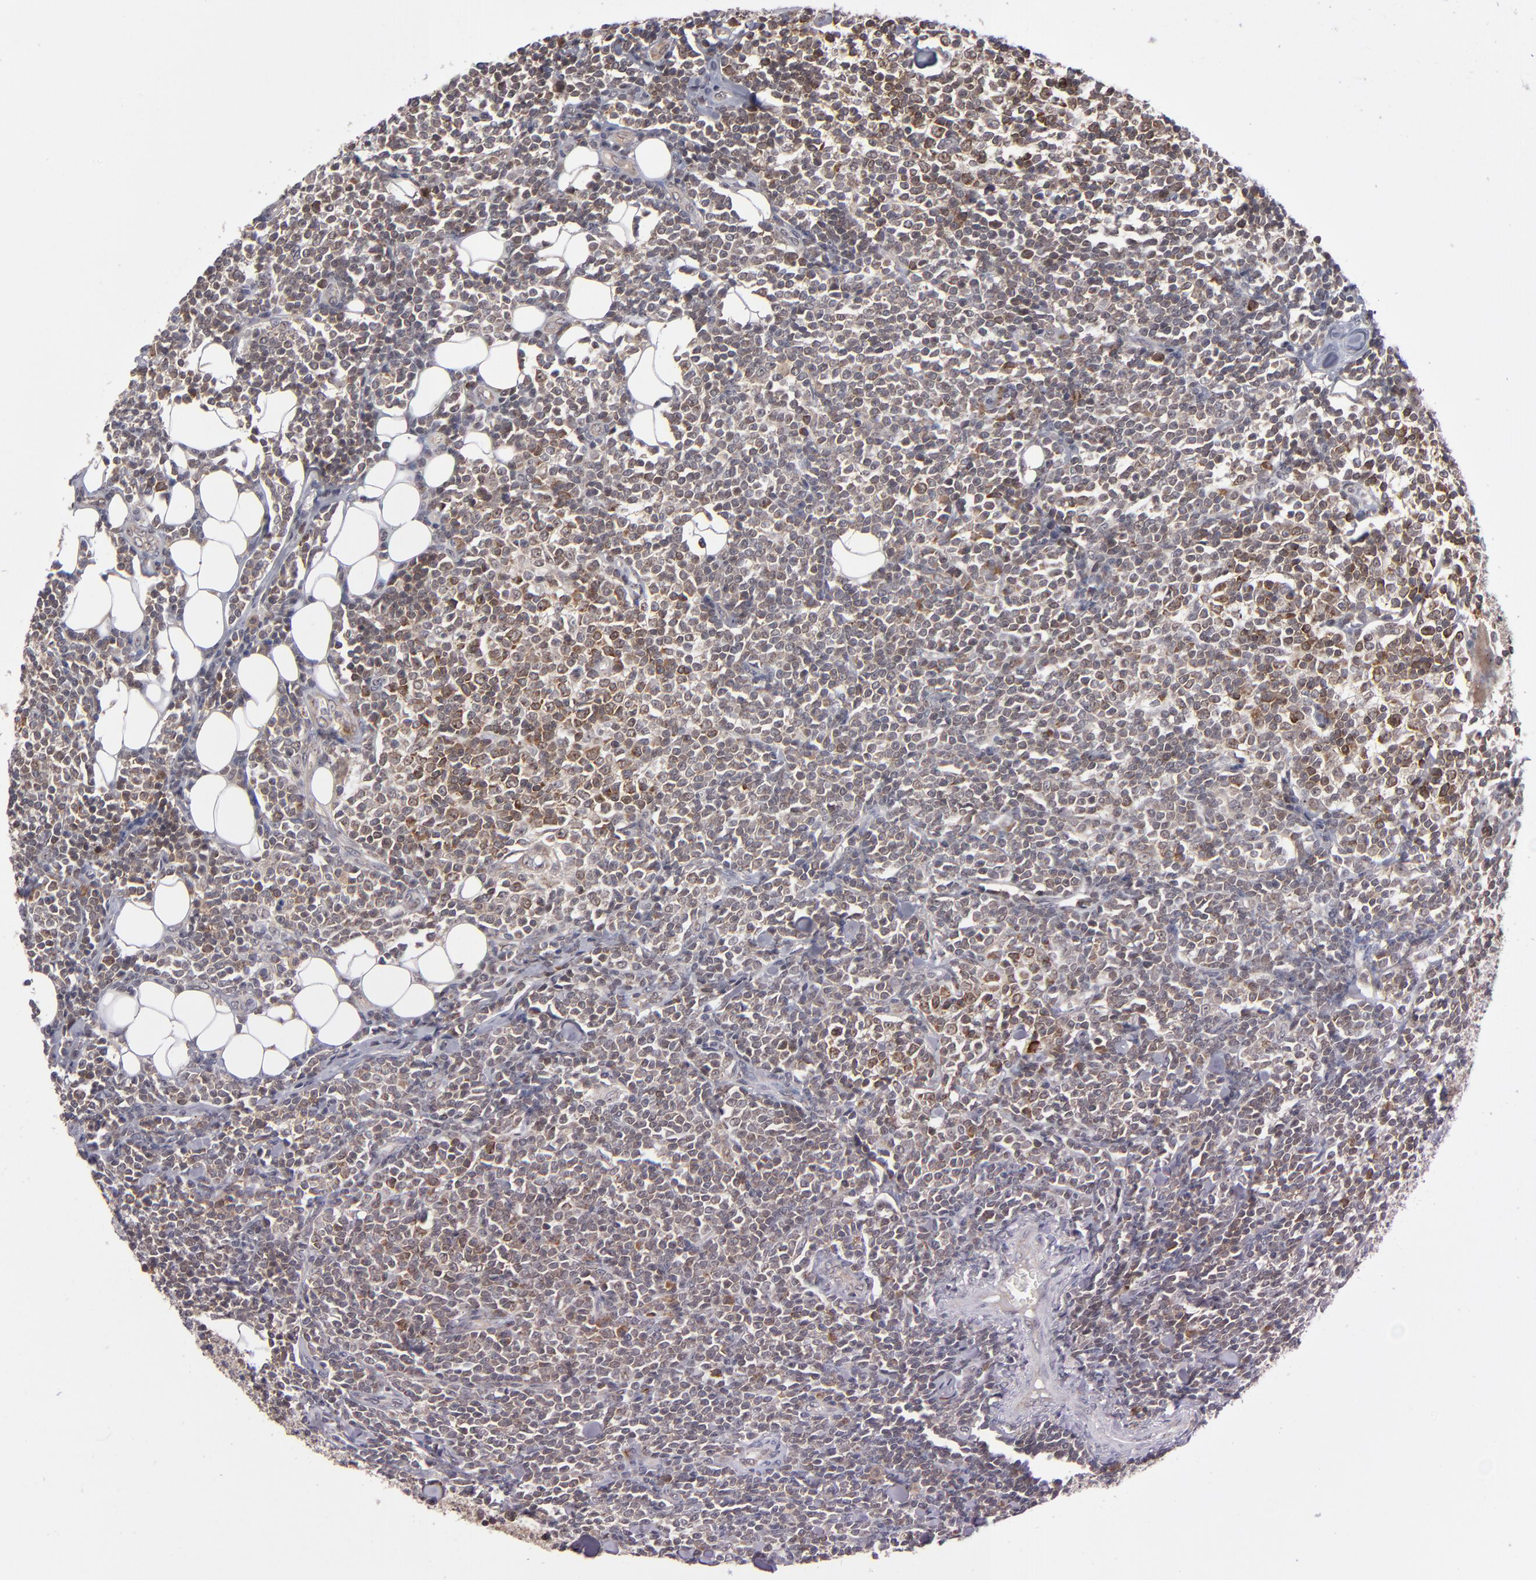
{"staining": {"intensity": "moderate", "quantity": ">75%", "location": "cytoplasmic/membranous"}, "tissue": "lymphoma", "cell_type": "Tumor cells", "image_type": "cancer", "snomed": [{"axis": "morphology", "description": "Malignant lymphoma, non-Hodgkin's type, Low grade"}, {"axis": "topography", "description": "Soft tissue"}], "caption": "Human malignant lymphoma, non-Hodgkin's type (low-grade) stained with a protein marker demonstrates moderate staining in tumor cells.", "gene": "GLCCI1", "patient": {"sex": "male", "age": 92}}